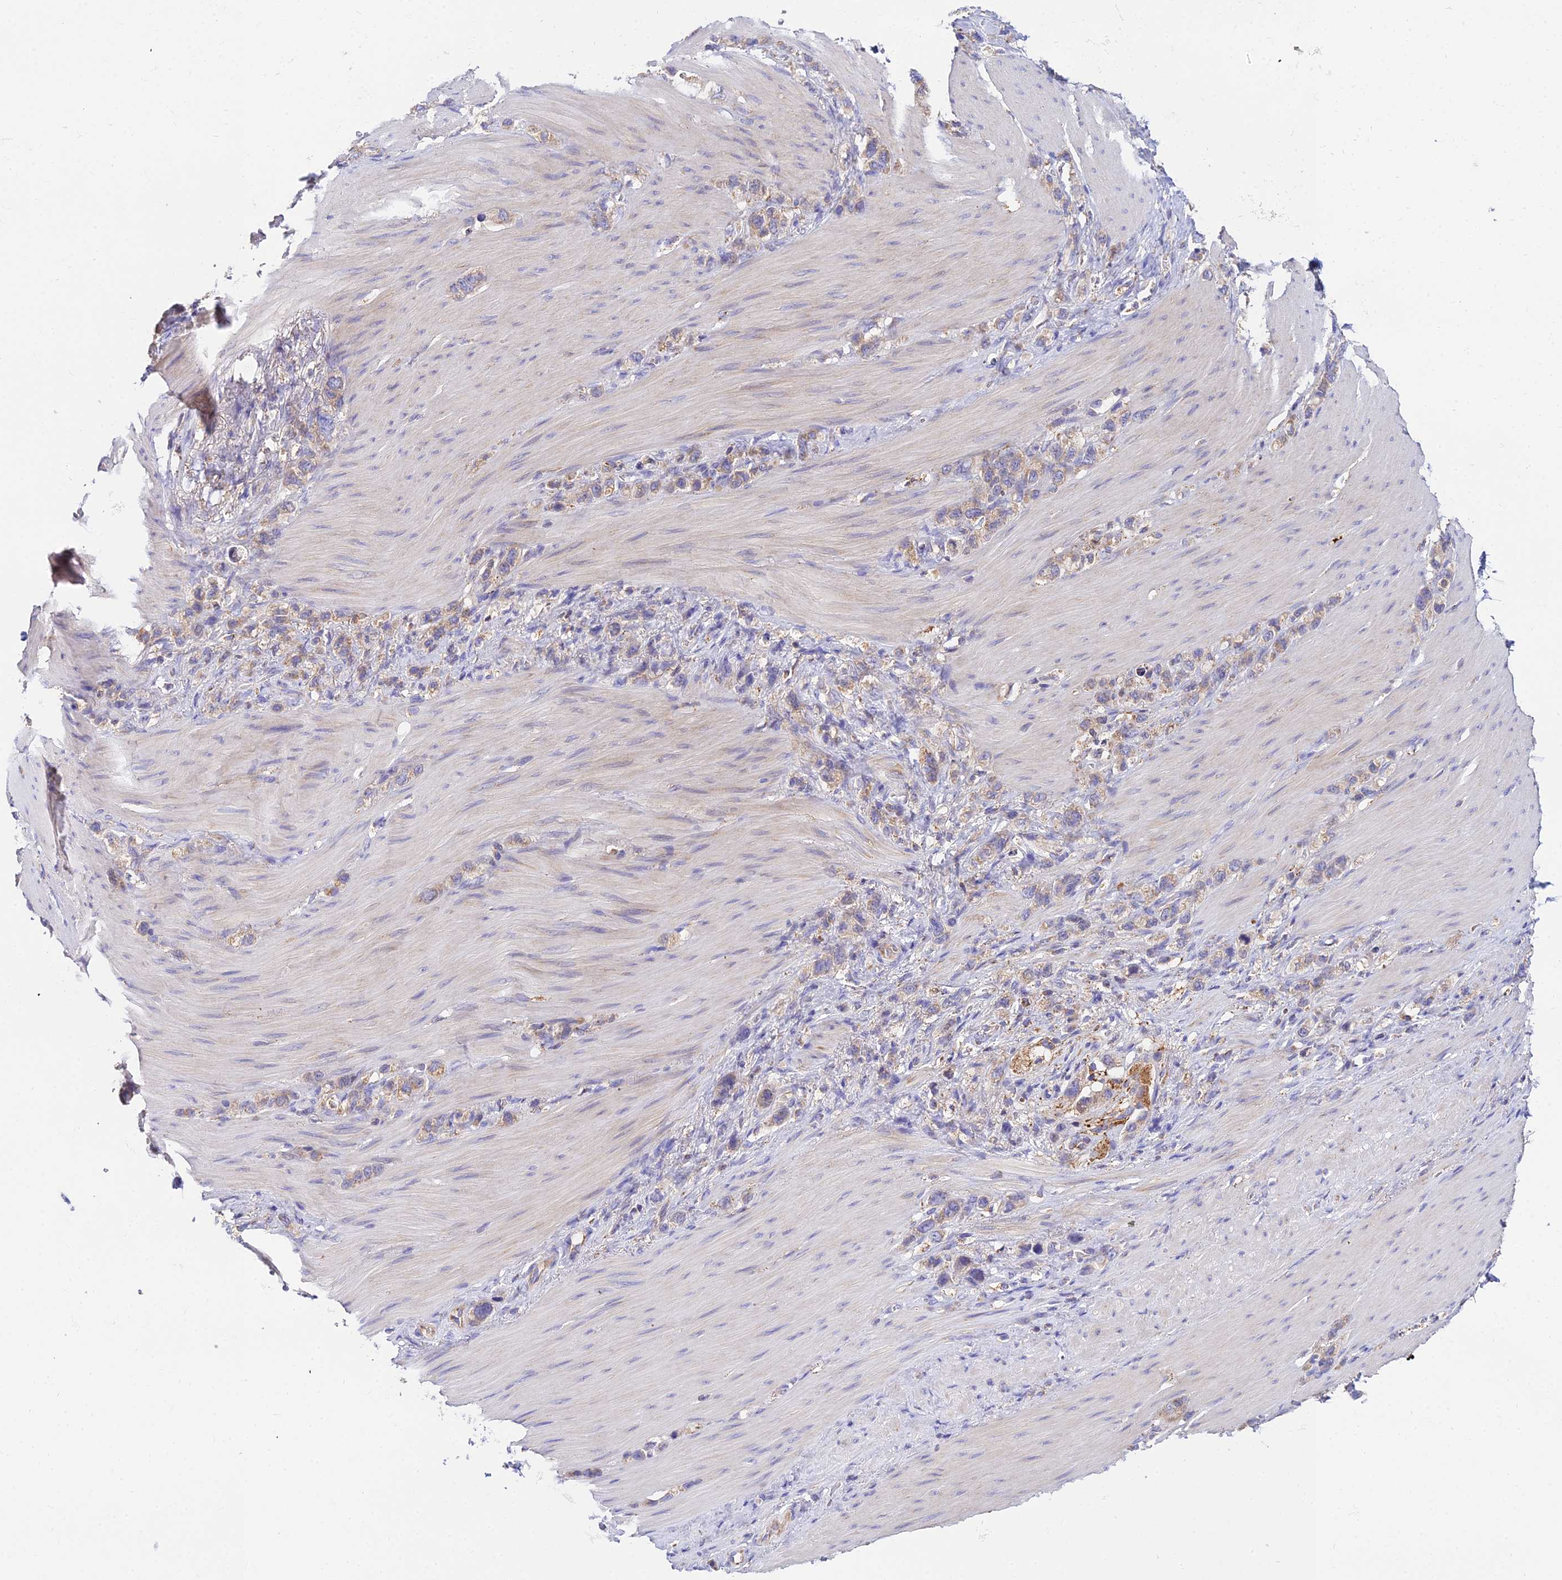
{"staining": {"intensity": "weak", "quantity": "25%-75%", "location": "cytoplasmic/membranous"}, "tissue": "stomach cancer", "cell_type": "Tumor cells", "image_type": "cancer", "snomed": [{"axis": "morphology", "description": "Adenocarcinoma, NOS"}, {"axis": "topography", "description": "Stomach"}], "caption": "An IHC image of neoplastic tissue is shown. Protein staining in brown shows weak cytoplasmic/membranous positivity in stomach cancer (adenocarcinoma) within tumor cells.", "gene": "NIPSNAP3A", "patient": {"sex": "female", "age": 65}}